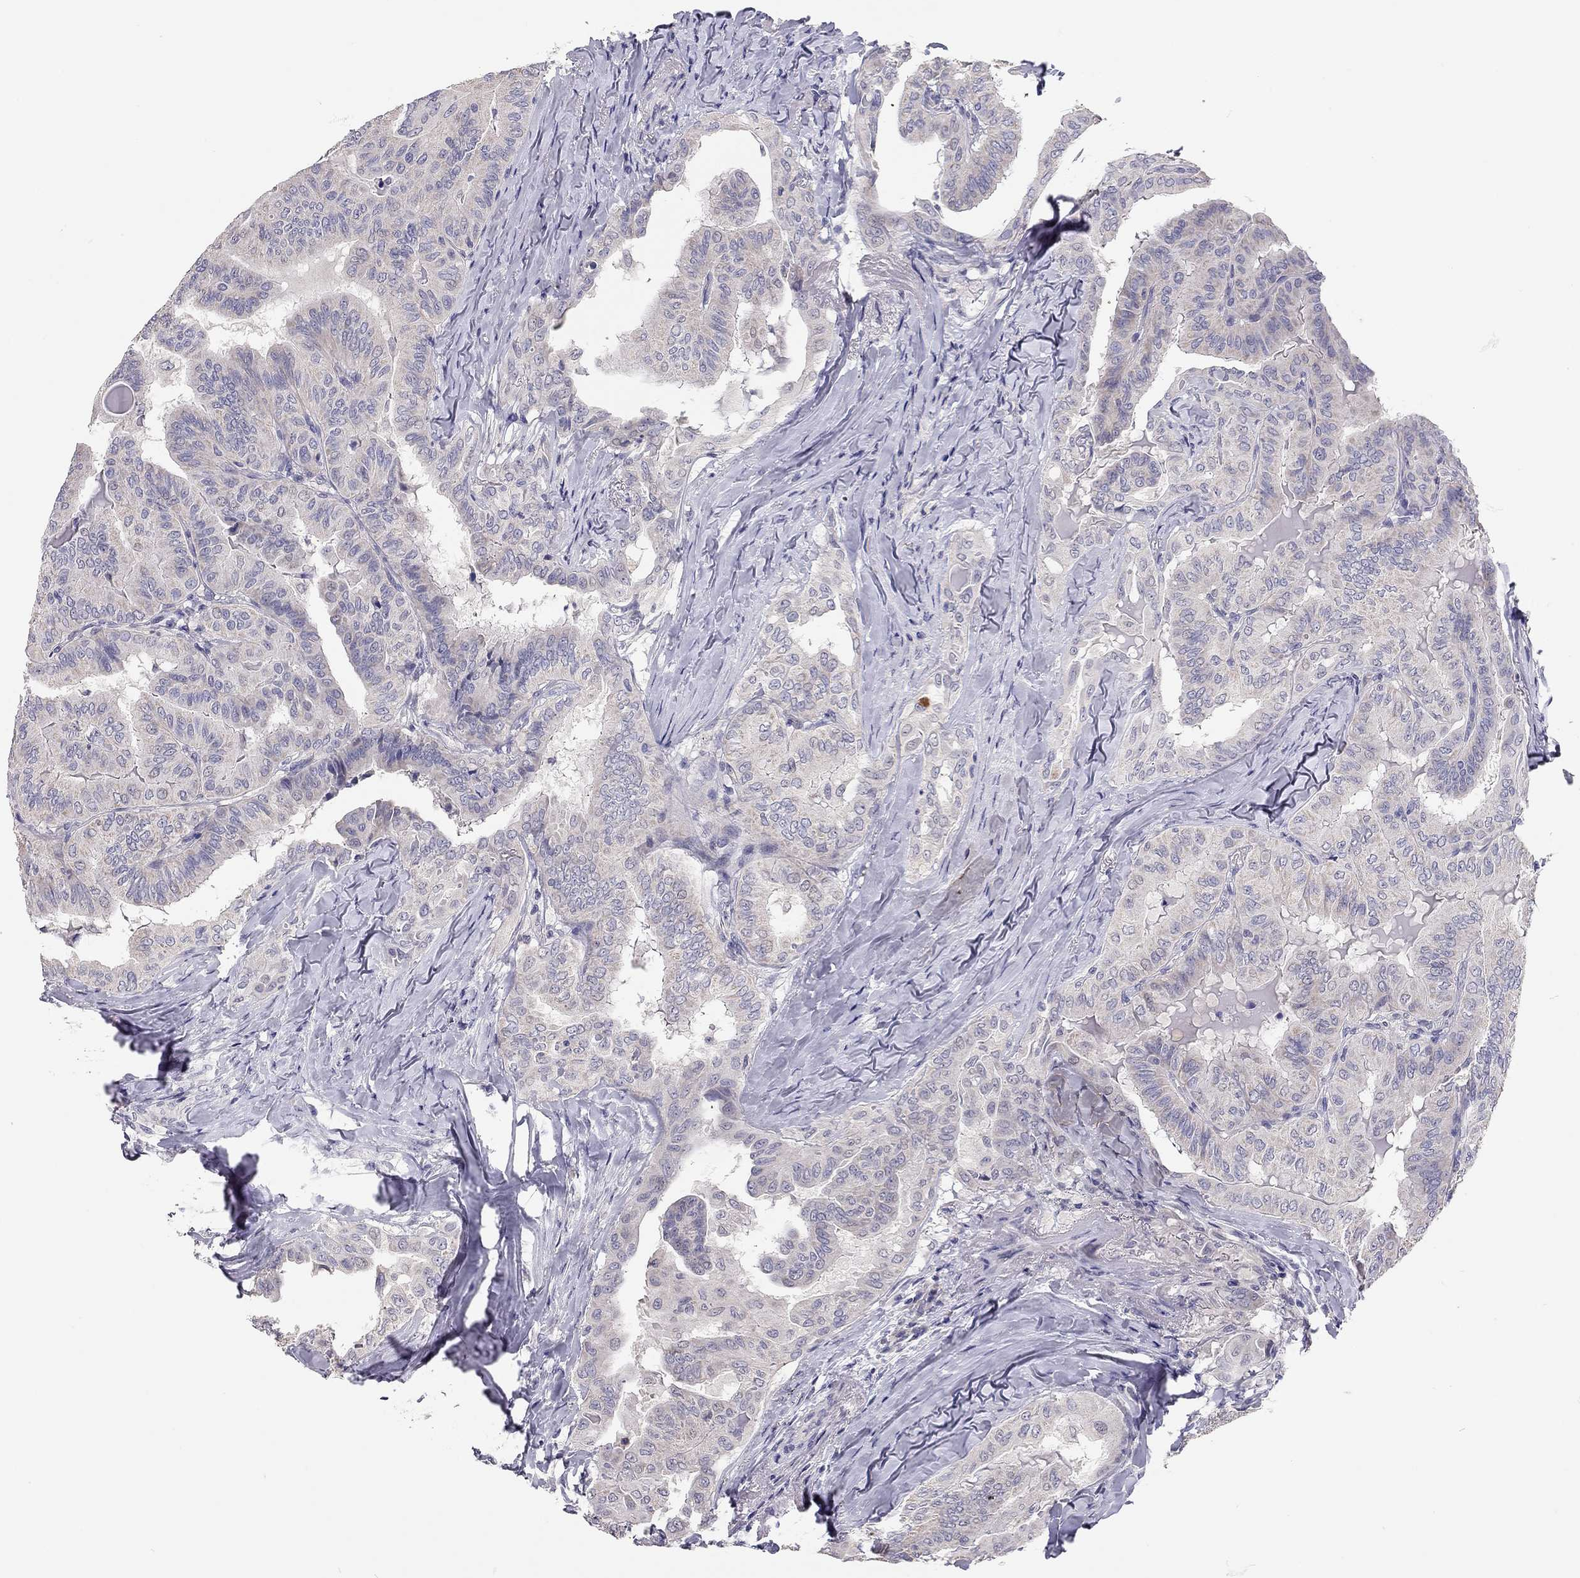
{"staining": {"intensity": "negative", "quantity": "none", "location": "none"}, "tissue": "thyroid cancer", "cell_type": "Tumor cells", "image_type": "cancer", "snomed": [{"axis": "morphology", "description": "Papillary adenocarcinoma, NOS"}, {"axis": "topography", "description": "Thyroid gland"}], "caption": "Immunohistochemical staining of thyroid papillary adenocarcinoma reveals no significant positivity in tumor cells.", "gene": "SCARB1", "patient": {"sex": "female", "age": 68}}